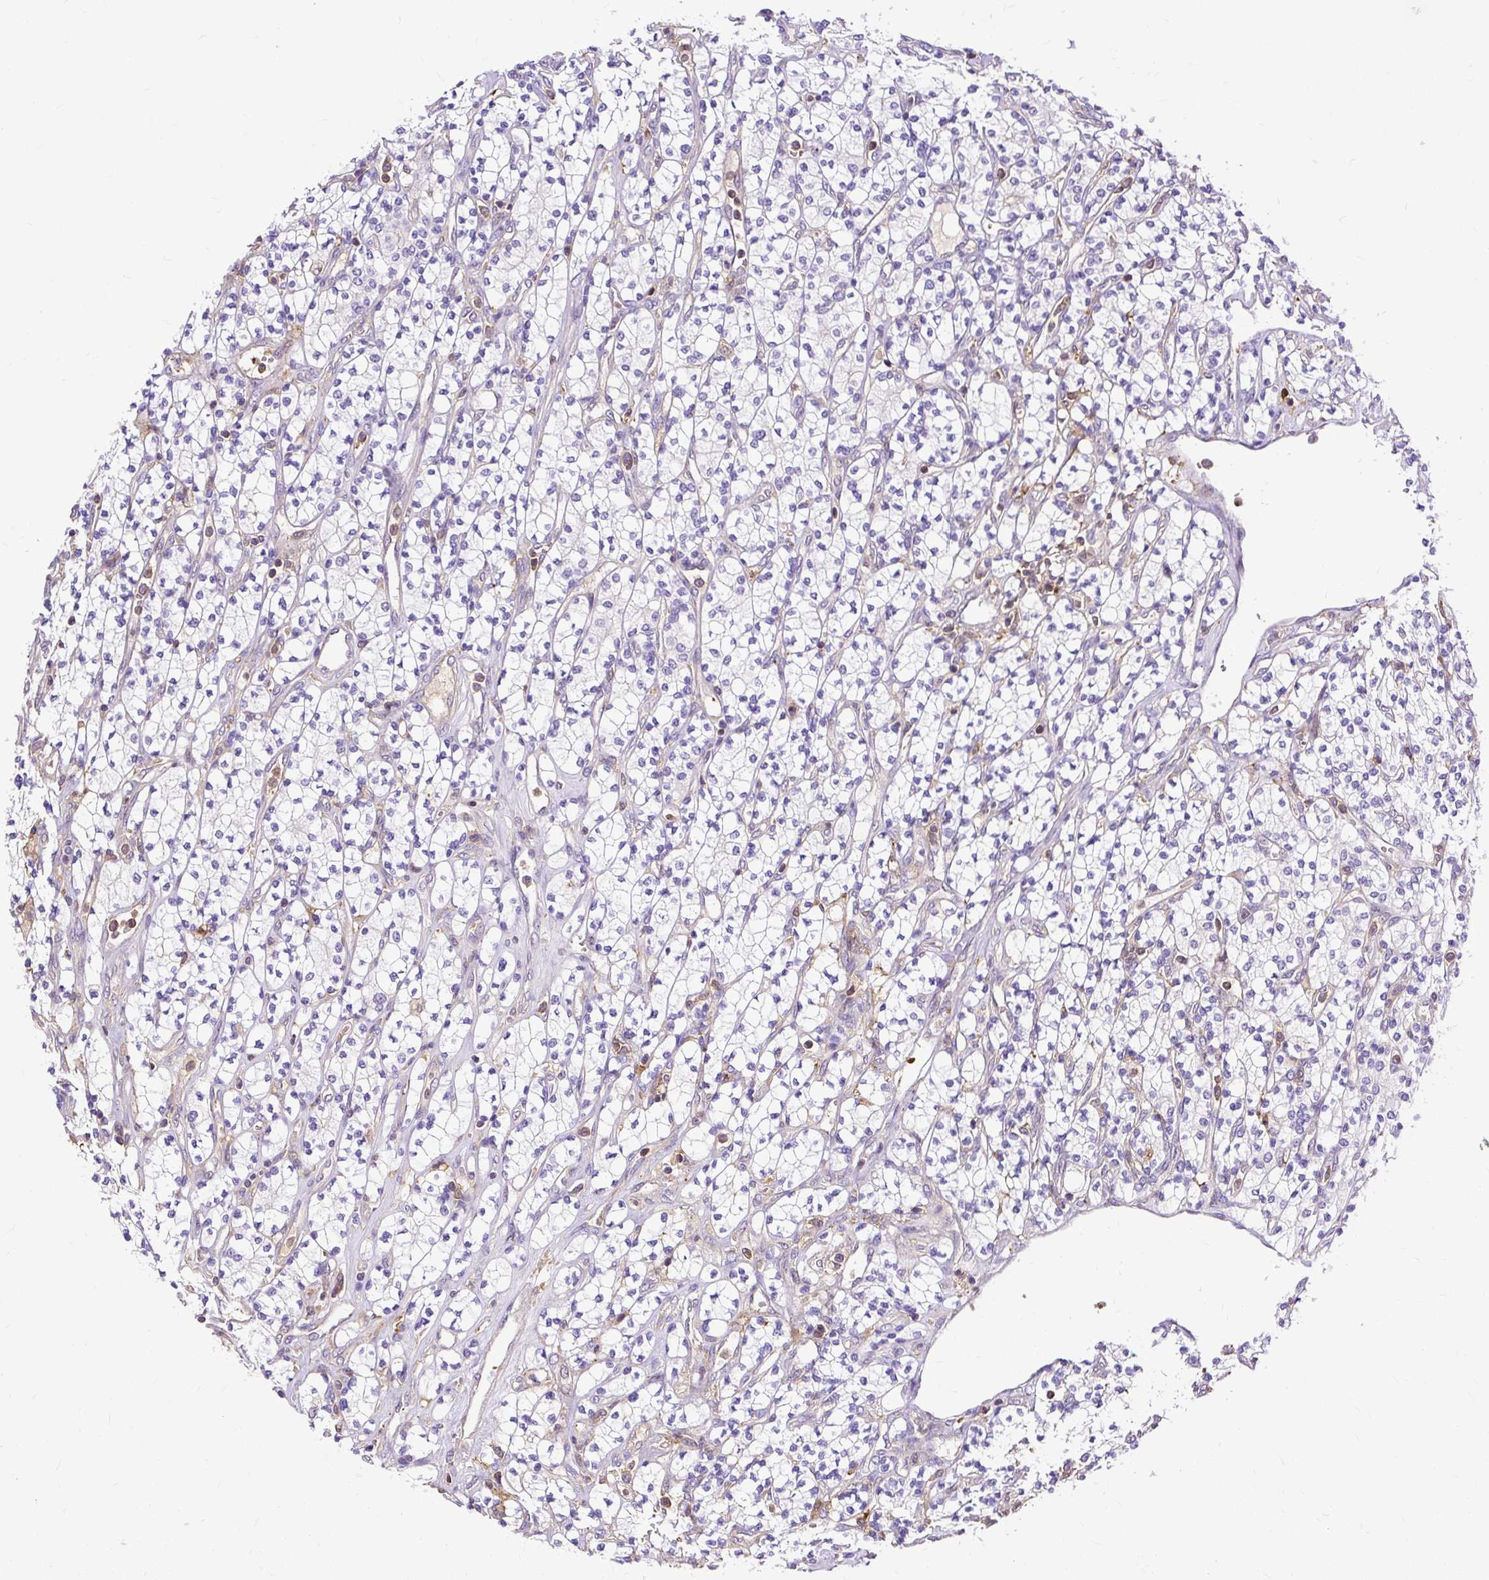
{"staining": {"intensity": "negative", "quantity": "none", "location": "none"}, "tissue": "renal cancer", "cell_type": "Tumor cells", "image_type": "cancer", "snomed": [{"axis": "morphology", "description": "Adenocarcinoma, NOS"}, {"axis": "topography", "description": "Kidney"}], "caption": "High power microscopy micrograph of an IHC photomicrograph of adenocarcinoma (renal), revealing no significant expression in tumor cells.", "gene": "TWF2", "patient": {"sex": "male", "age": 77}}